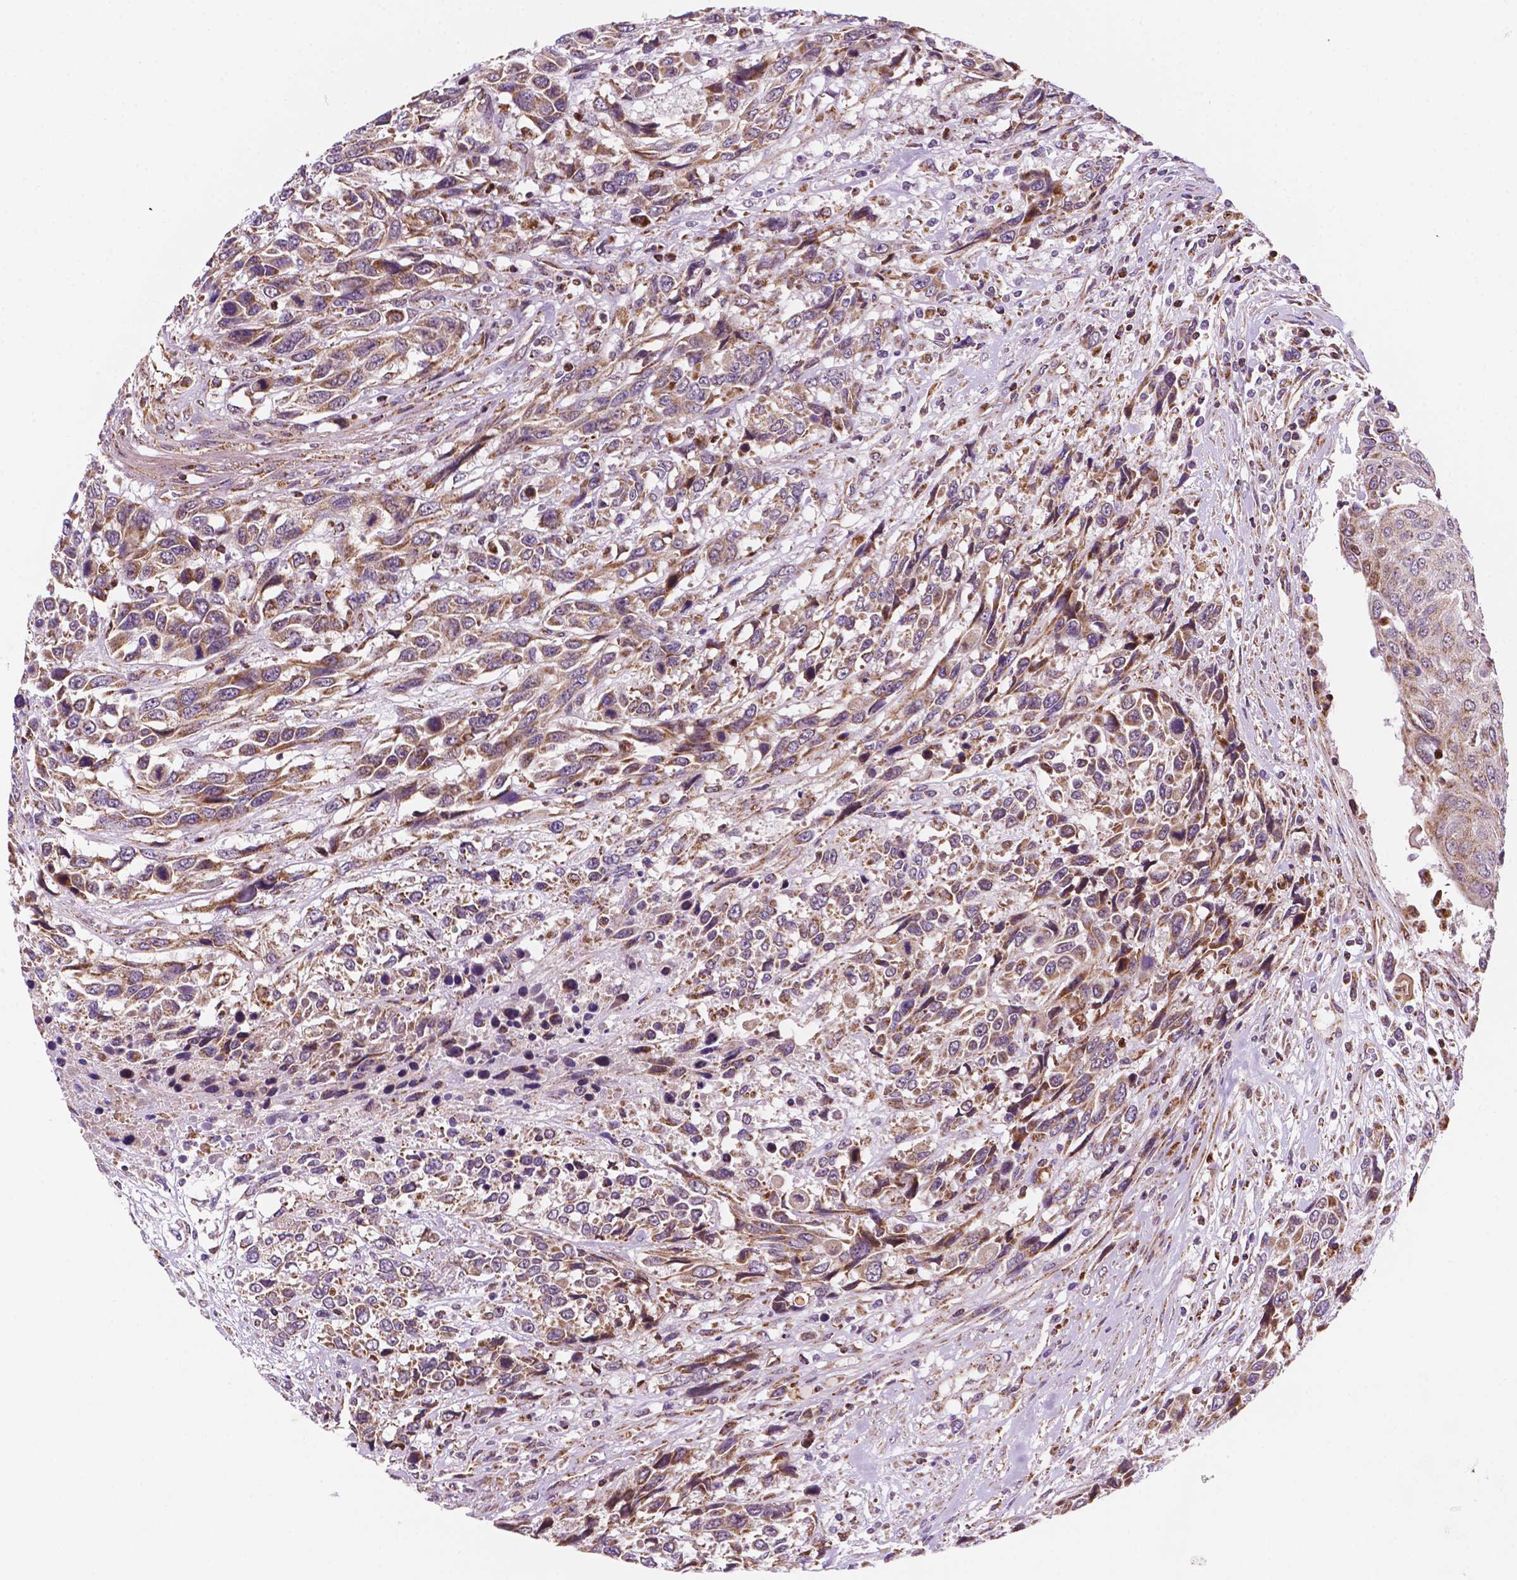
{"staining": {"intensity": "moderate", "quantity": ">75%", "location": "cytoplasmic/membranous"}, "tissue": "urothelial cancer", "cell_type": "Tumor cells", "image_type": "cancer", "snomed": [{"axis": "morphology", "description": "Urothelial carcinoma, High grade"}, {"axis": "topography", "description": "Urinary bladder"}], "caption": "Protein staining demonstrates moderate cytoplasmic/membranous expression in approximately >75% of tumor cells in urothelial cancer.", "gene": "GEMIN4", "patient": {"sex": "female", "age": 70}}